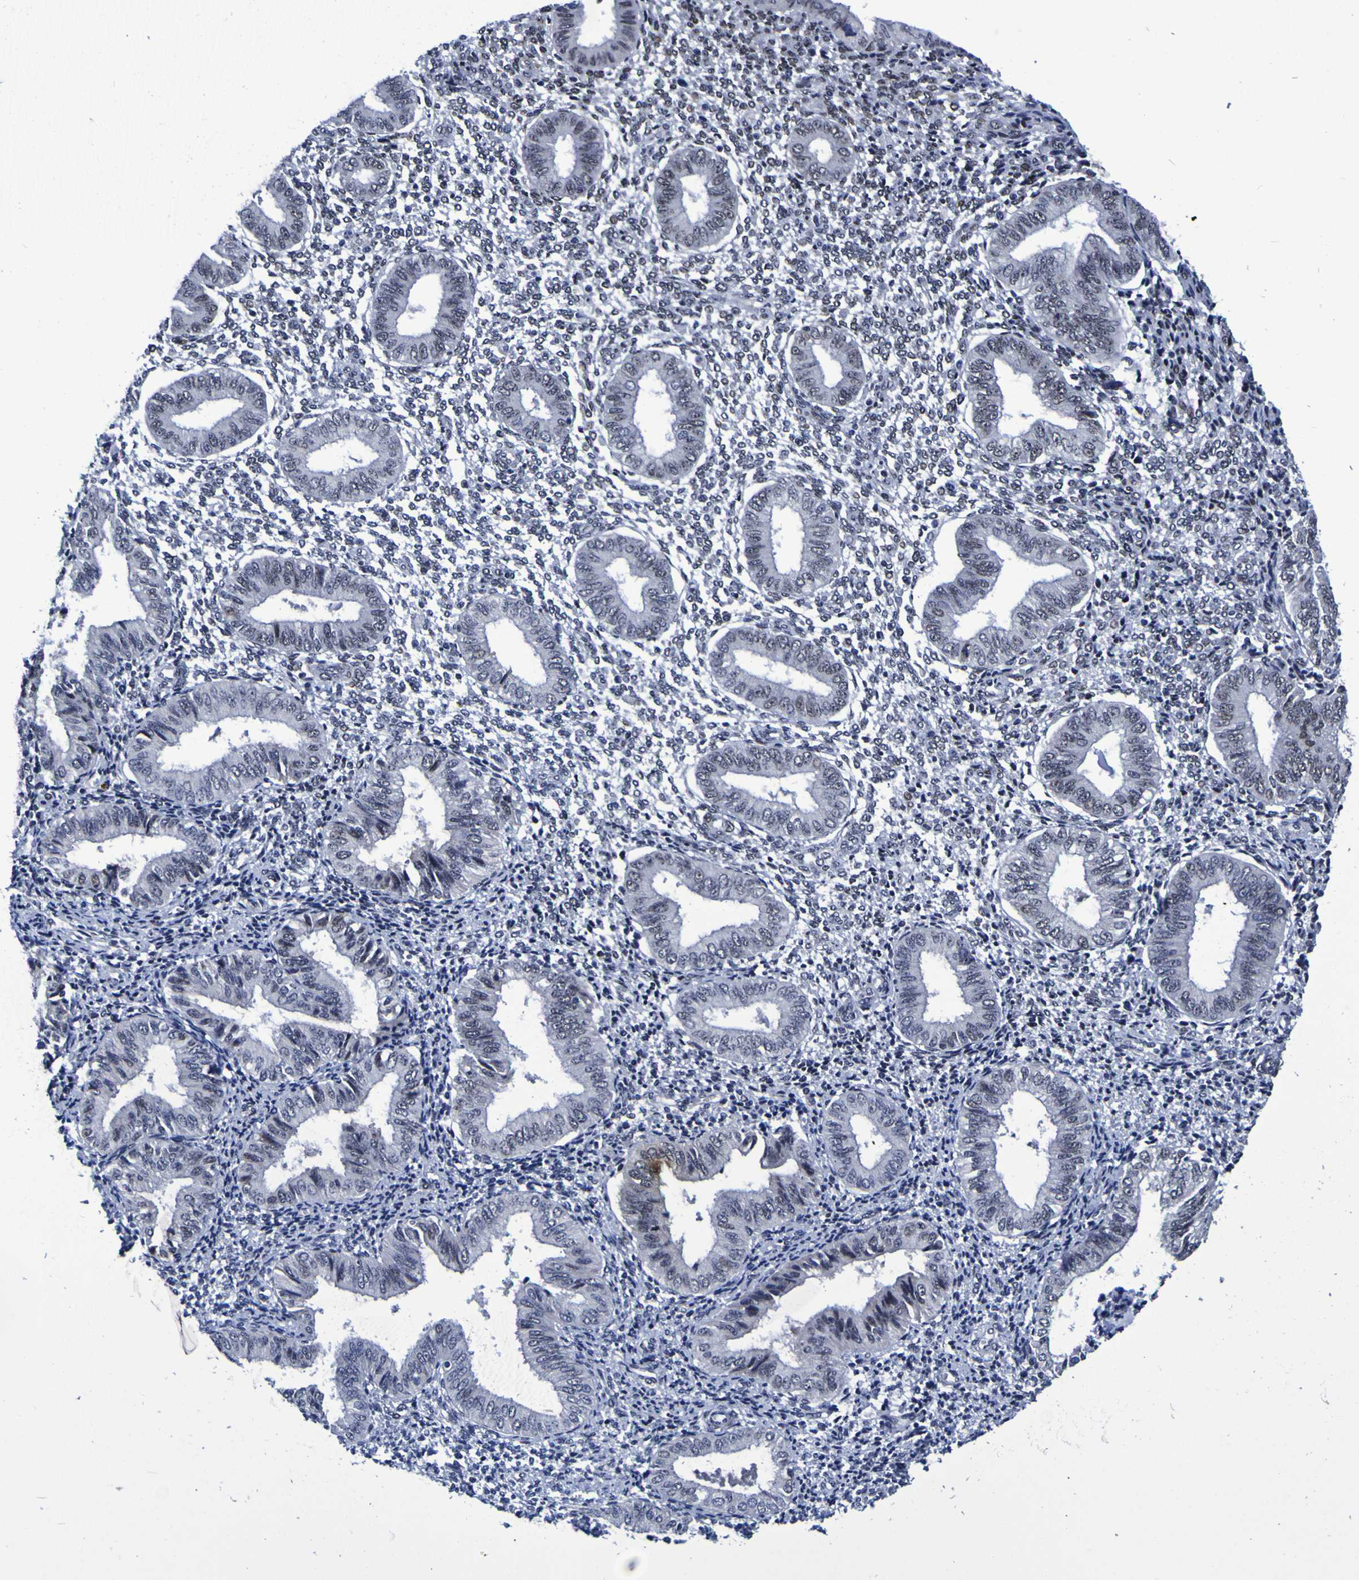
{"staining": {"intensity": "weak", "quantity": "<25%", "location": "nuclear"}, "tissue": "endometrium", "cell_type": "Cells in endometrial stroma", "image_type": "normal", "snomed": [{"axis": "morphology", "description": "Normal tissue, NOS"}, {"axis": "topography", "description": "Endometrium"}], "caption": "Immunohistochemistry (IHC) micrograph of benign endometrium stained for a protein (brown), which exhibits no staining in cells in endometrial stroma. (Stains: DAB (3,3'-diaminobenzidine) immunohistochemistry with hematoxylin counter stain, Microscopy: brightfield microscopy at high magnification).", "gene": "MBD3", "patient": {"sex": "female", "age": 50}}